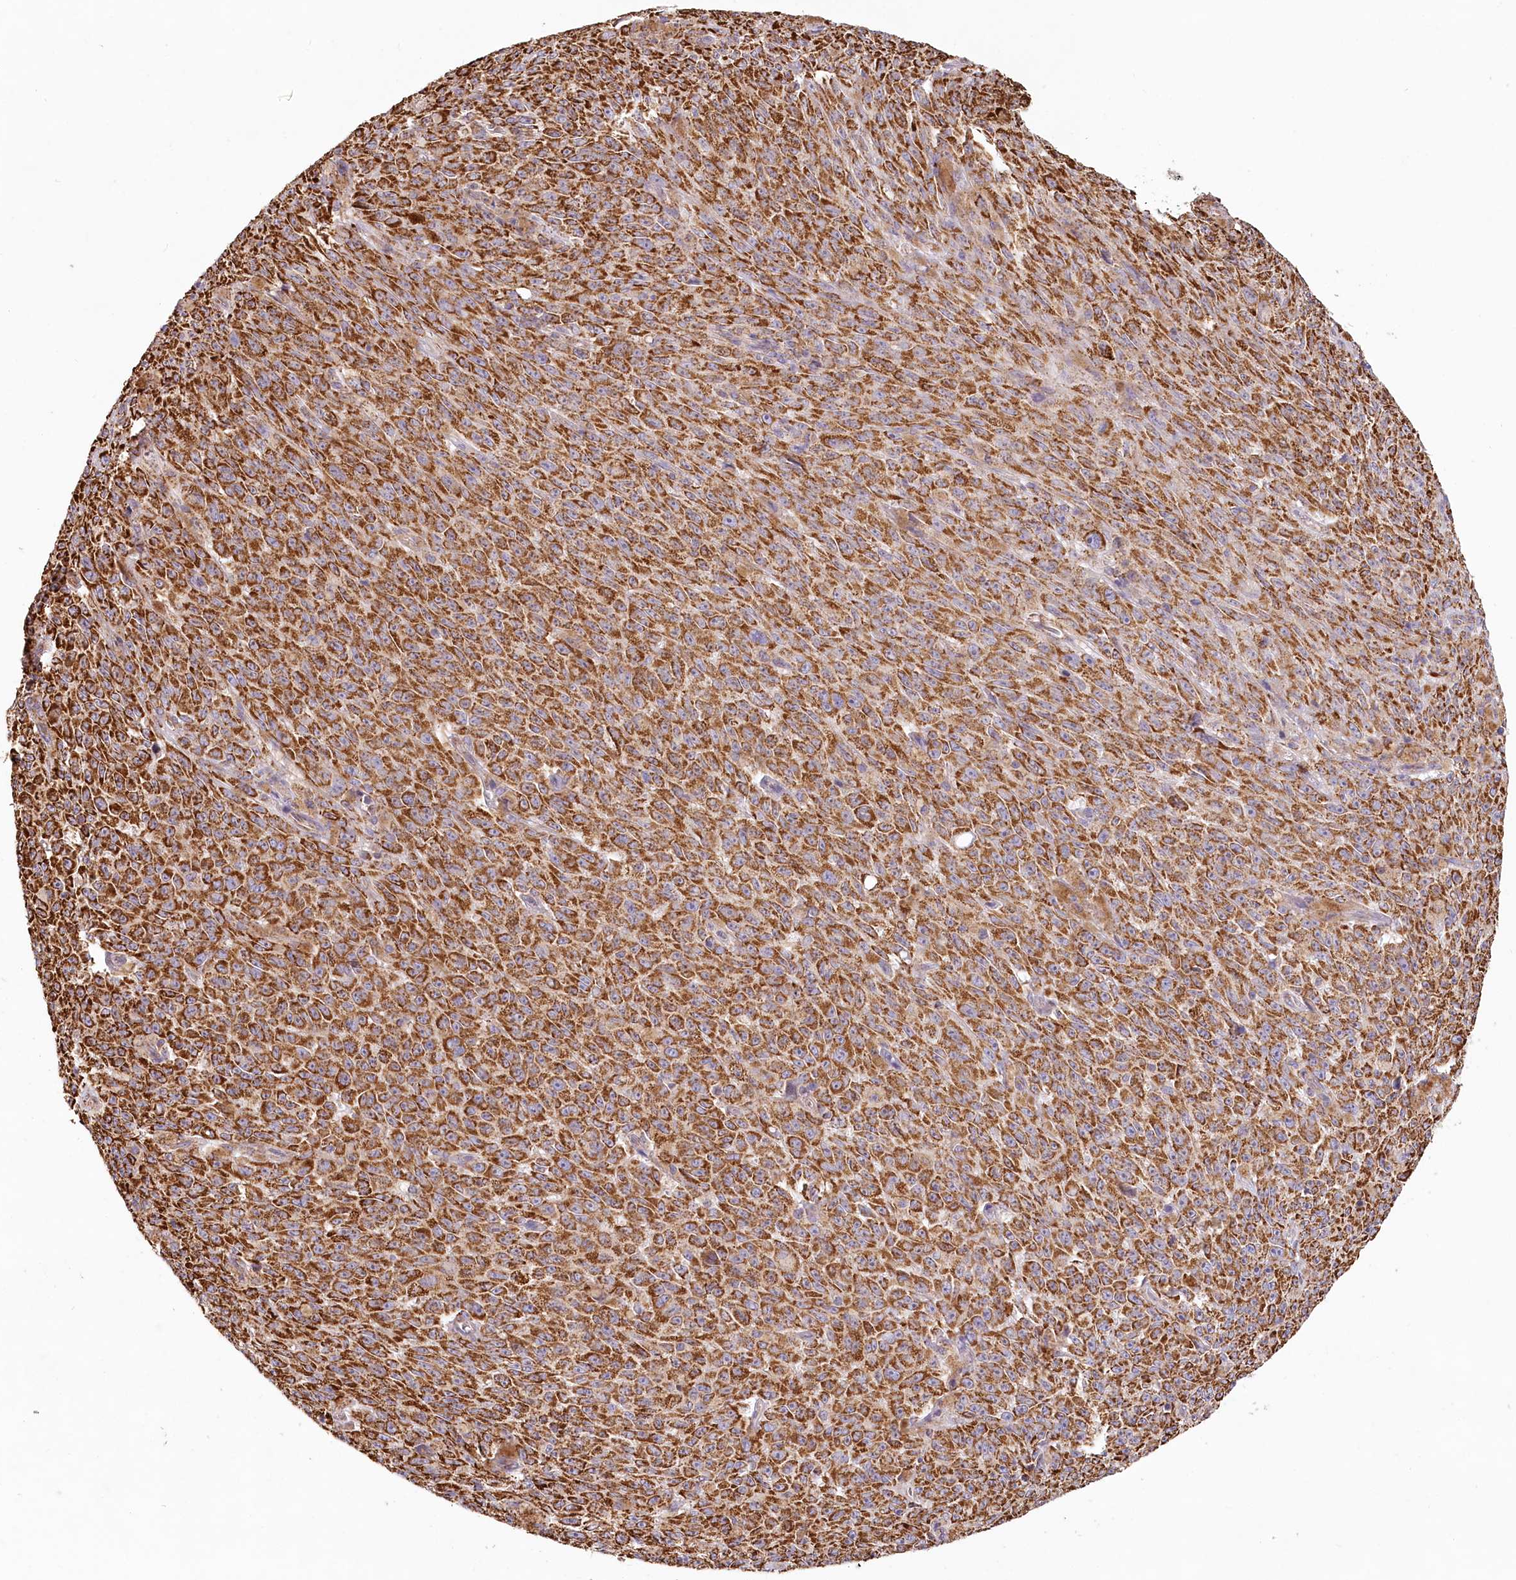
{"staining": {"intensity": "strong", "quantity": ">75%", "location": "cytoplasmic/membranous"}, "tissue": "melanoma", "cell_type": "Tumor cells", "image_type": "cancer", "snomed": [{"axis": "morphology", "description": "Malignant melanoma, NOS"}, {"axis": "topography", "description": "Skin"}], "caption": "An immunohistochemistry histopathology image of neoplastic tissue is shown. Protein staining in brown highlights strong cytoplasmic/membranous positivity in malignant melanoma within tumor cells.", "gene": "UMPS", "patient": {"sex": "female", "age": 82}}